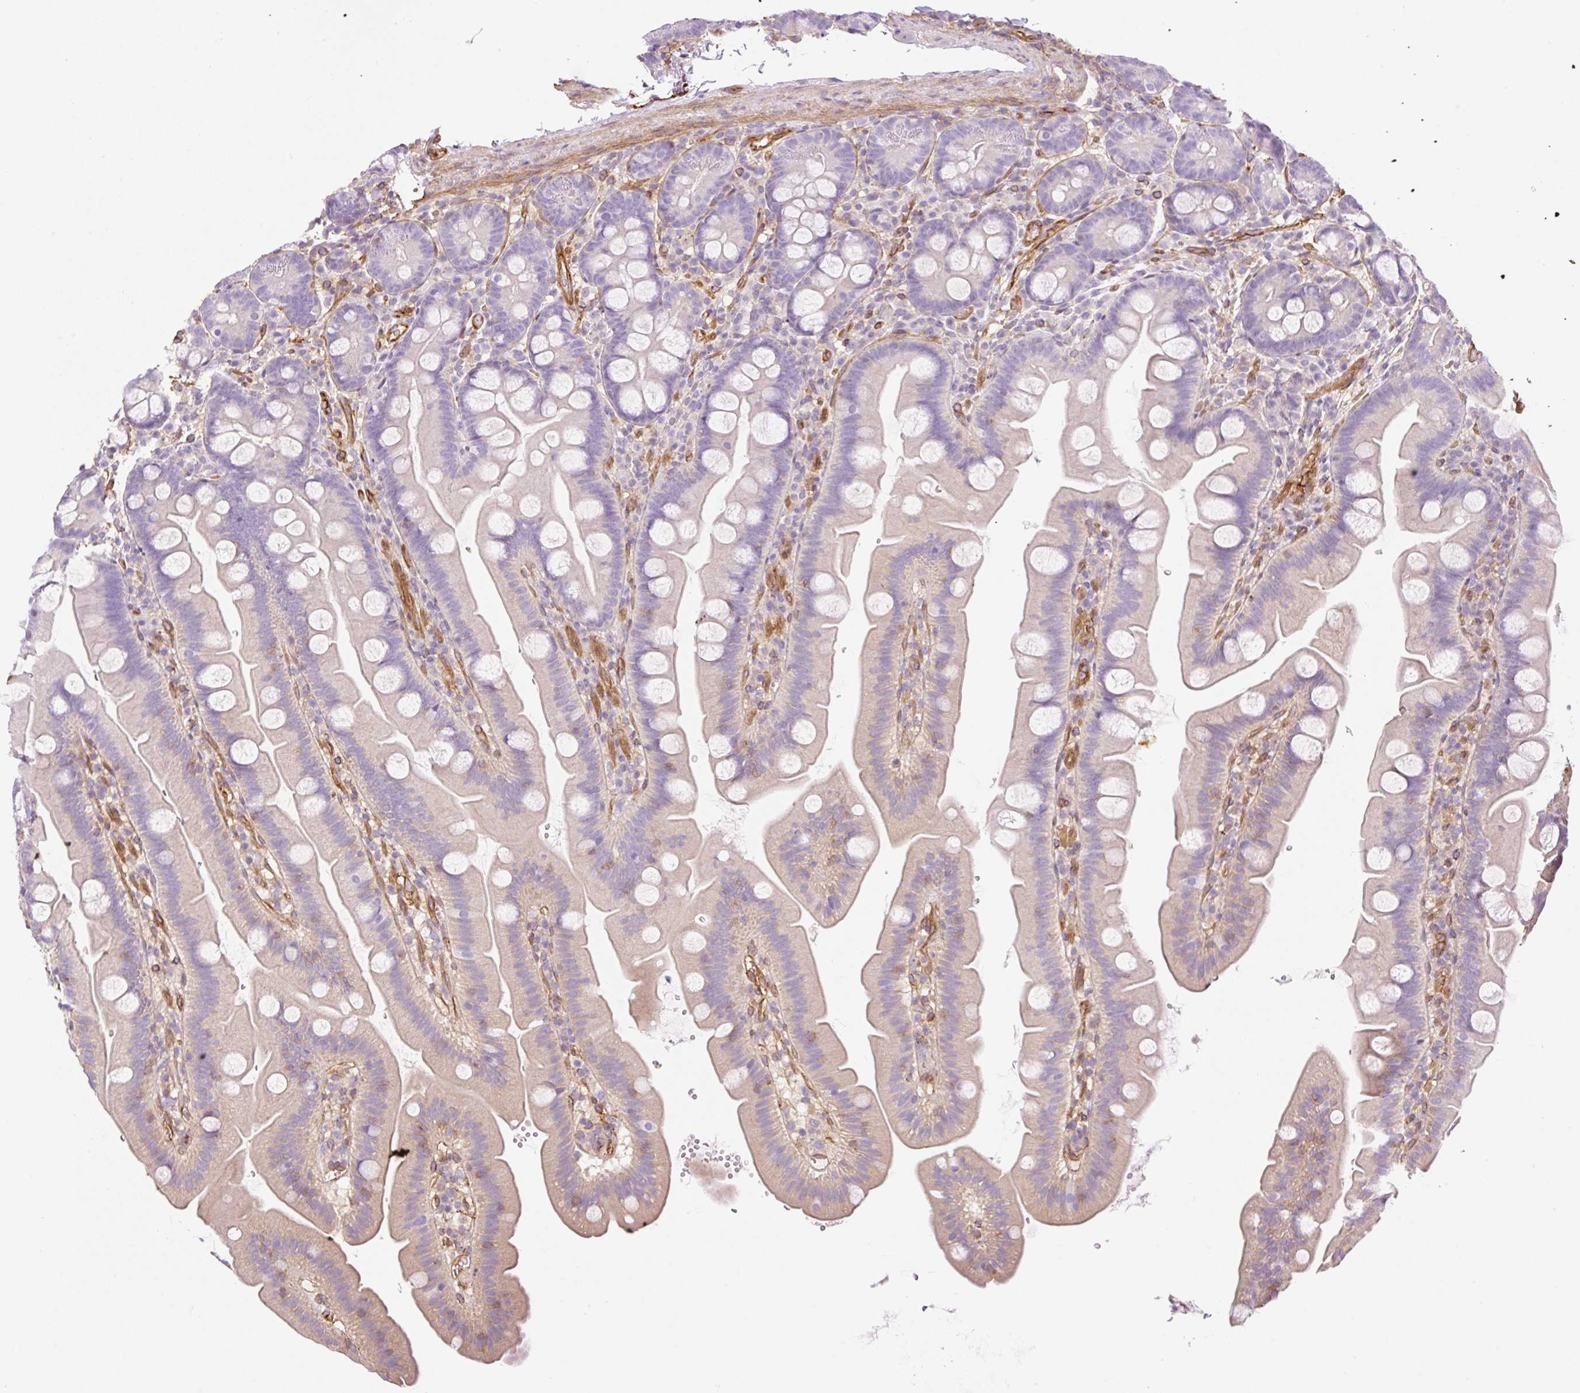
{"staining": {"intensity": "negative", "quantity": "none", "location": "none"}, "tissue": "small intestine", "cell_type": "Glandular cells", "image_type": "normal", "snomed": [{"axis": "morphology", "description": "Normal tissue, NOS"}, {"axis": "topography", "description": "Small intestine"}], "caption": "This image is of unremarkable small intestine stained with immunohistochemistry (IHC) to label a protein in brown with the nuclei are counter-stained blue. There is no expression in glandular cells.", "gene": "EHD1", "patient": {"sex": "female", "age": 68}}